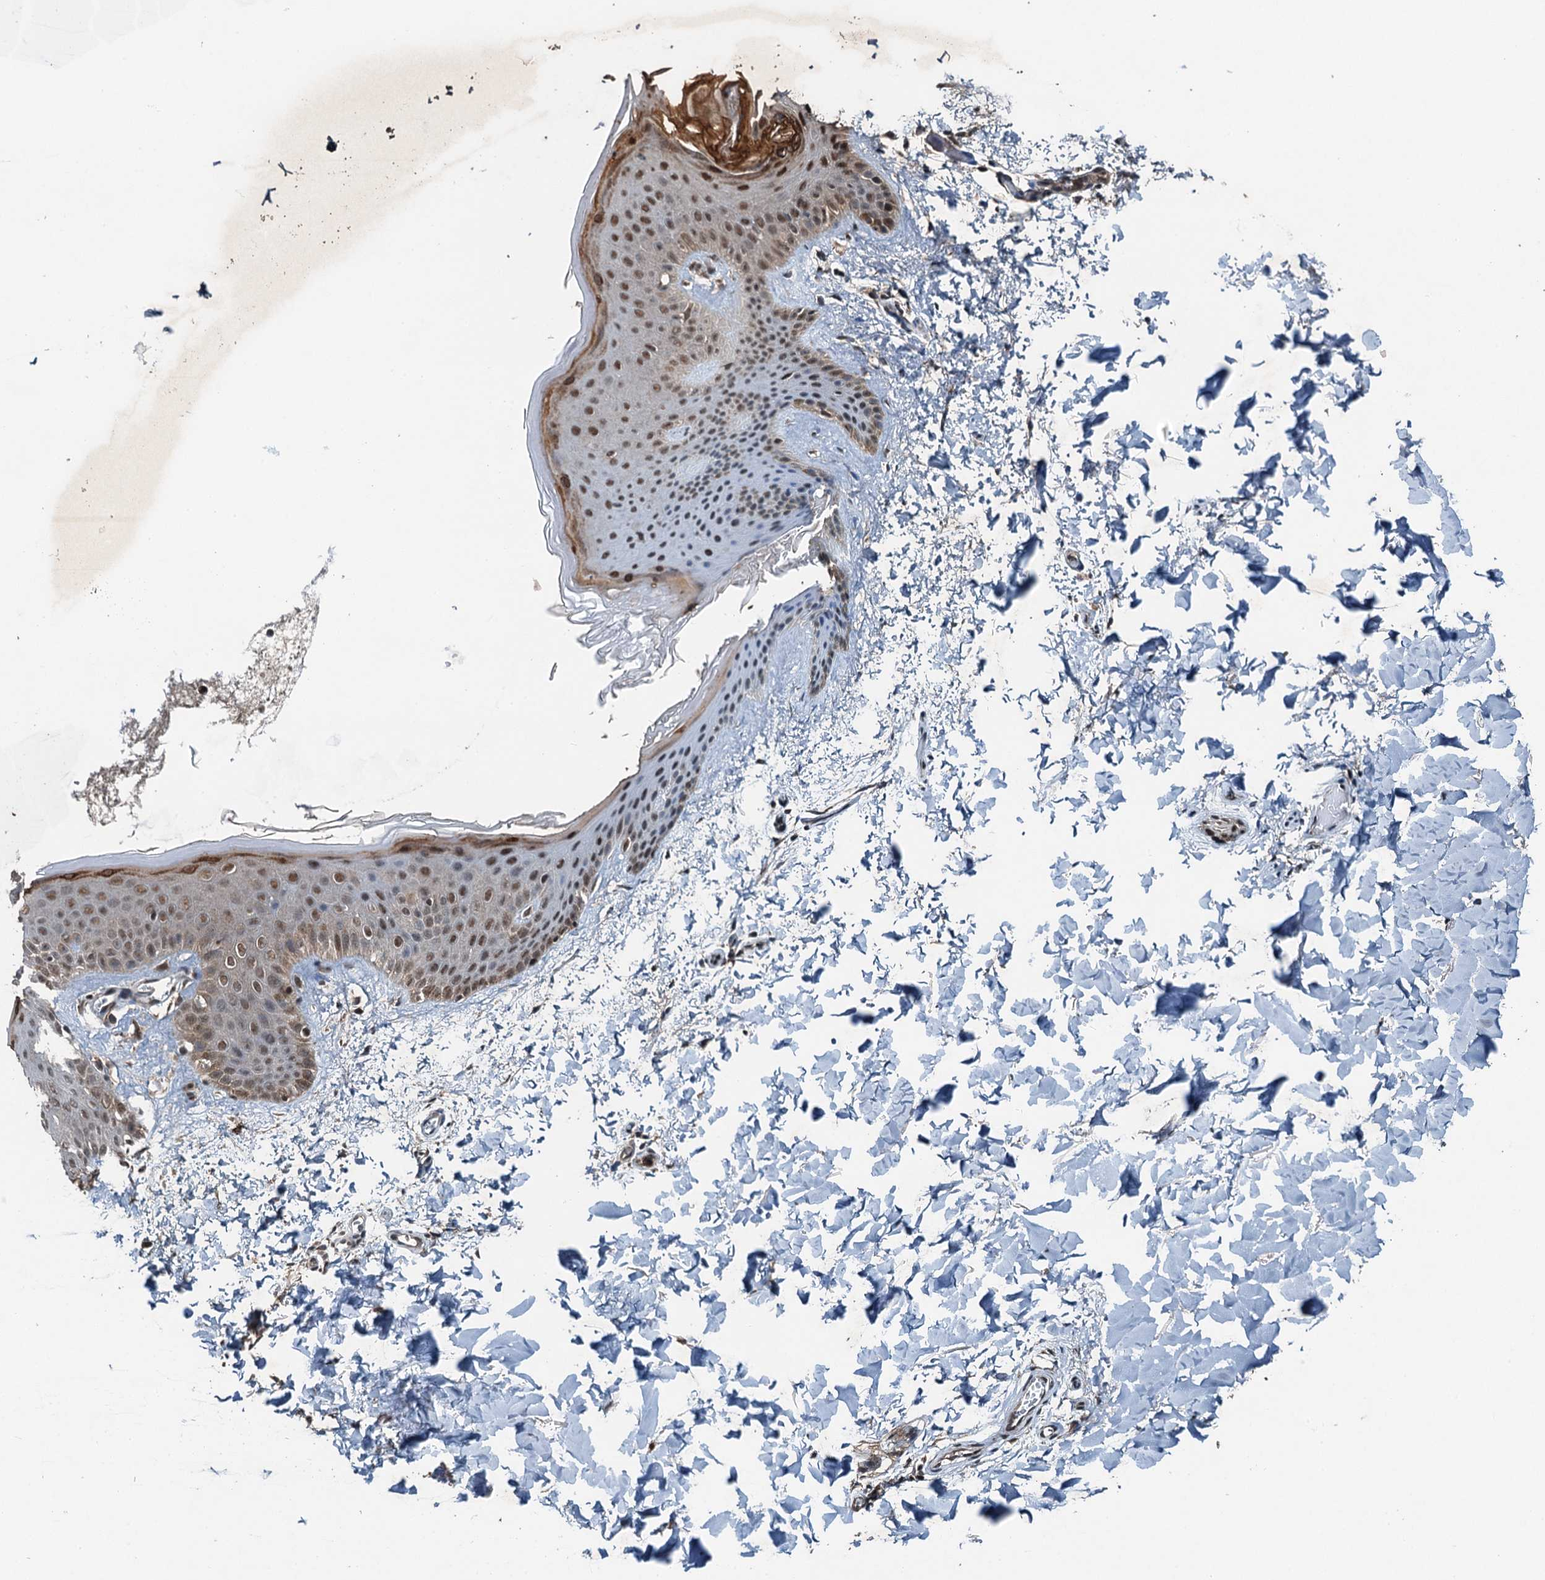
{"staining": {"intensity": "weak", "quantity": ">75%", "location": "cytoplasmic/membranous"}, "tissue": "skin", "cell_type": "Fibroblasts", "image_type": "normal", "snomed": [{"axis": "morphology", "description": "Normal tissue, NOS"}, {"axis": "topography", "description": "Skin"}], "caption": "Immunohistochemical staining of normal skin reveals weak cytoplasmic/membranous protein expression in about >75% of fibroblasts.", "gene": "UBXN6", "patient": {"sex": "male", "age": 36}}